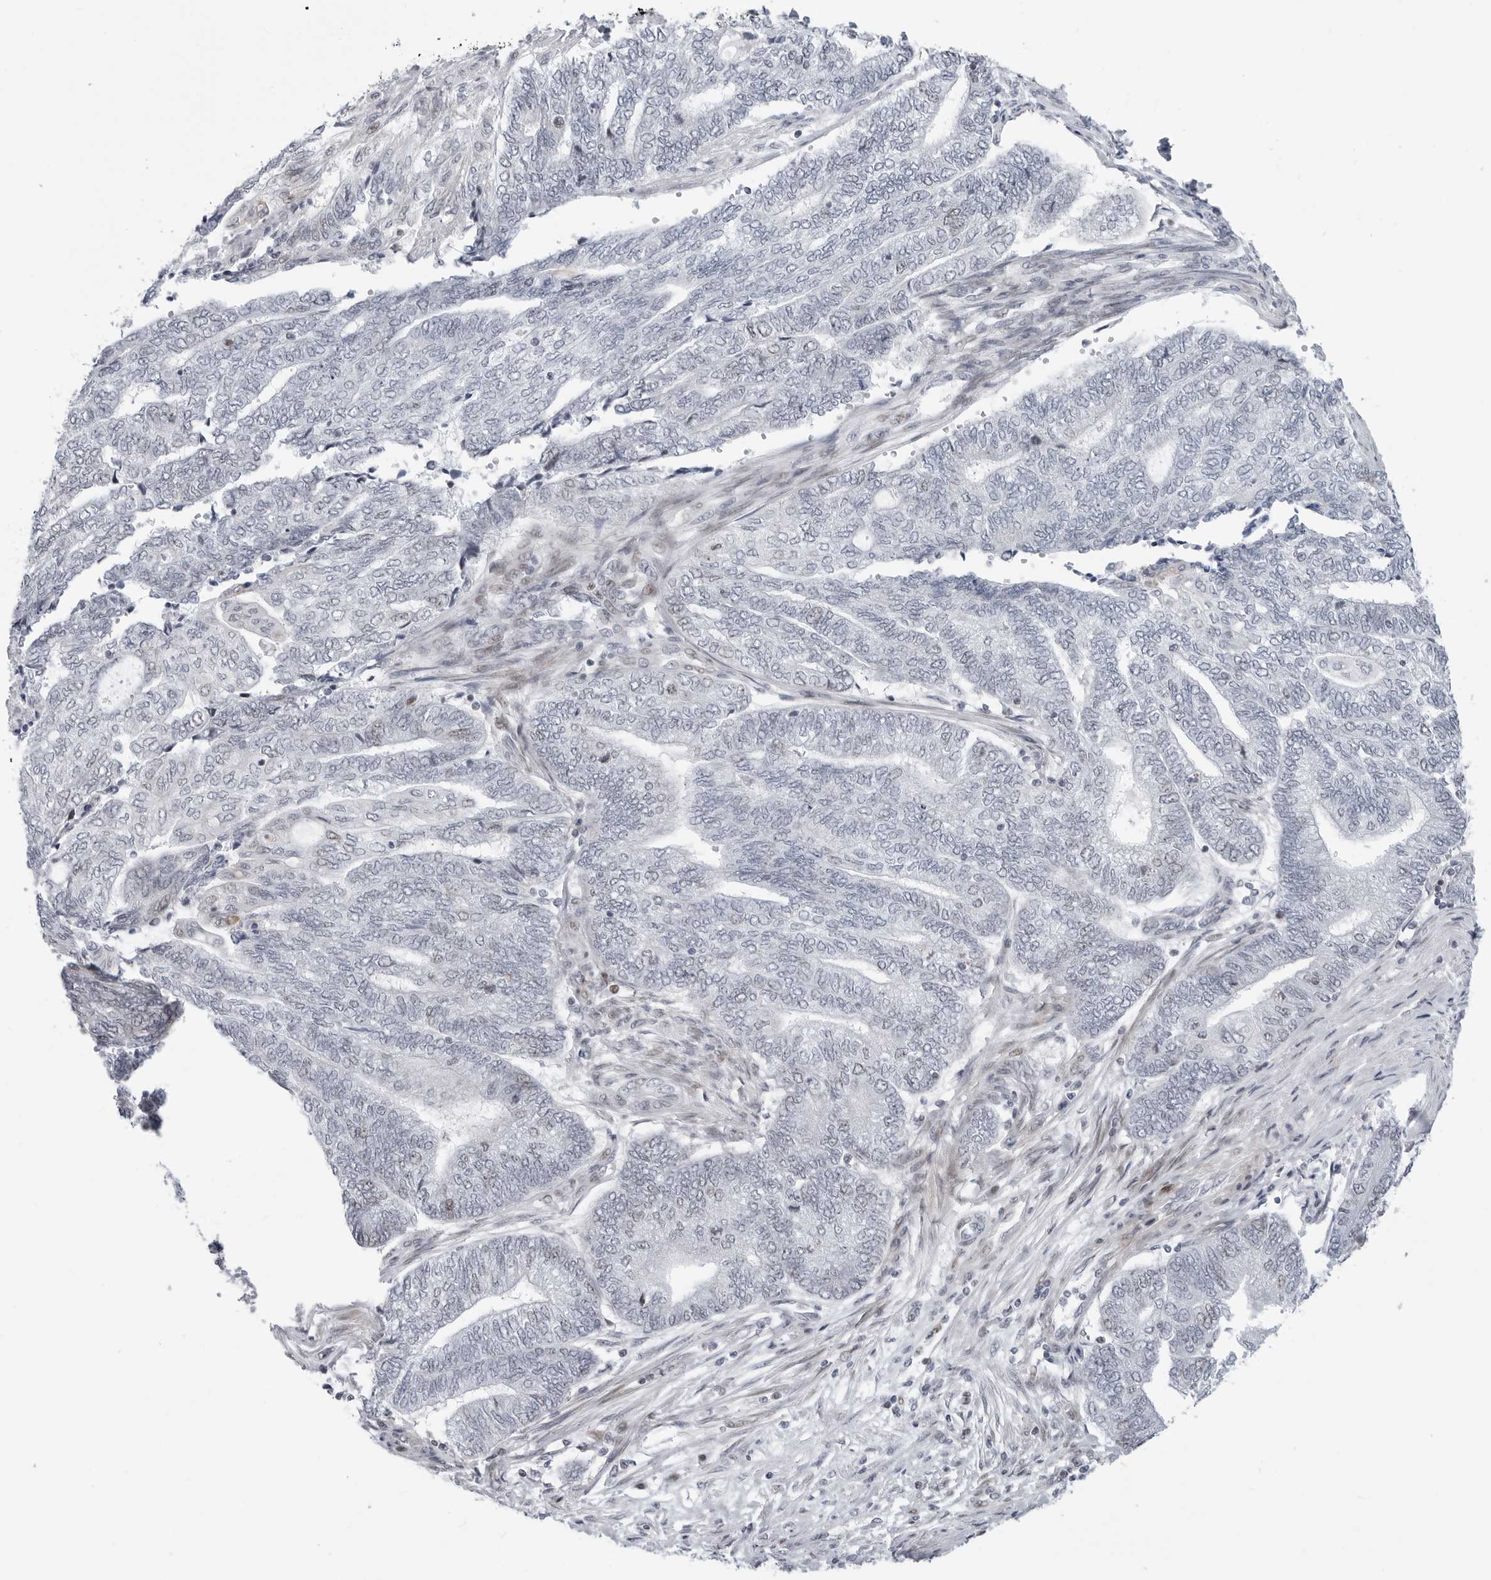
{"staining": {"intensity": "negative", "quantity": "none", "location": "none"}, "tissue": "endometrial cancer", "cell_type": "Tumor cells", "image_type": "cancer", "snomed": [{"axis": "morphology", "description": "Adenocarcinoma, NOS"}, {"axis": "topography", "description": "Uterus"}, {"axis": "topography", "description": "Endometrium"}], "caption": "High power microscopy image of an immunohistochemistry (IHC) histopathology image of adenocarcinoma (endometrial), revealing no significant positivity in tumor cells.", "gene": "FAM135B", "patient": {"sex": "female", "age": 70}}